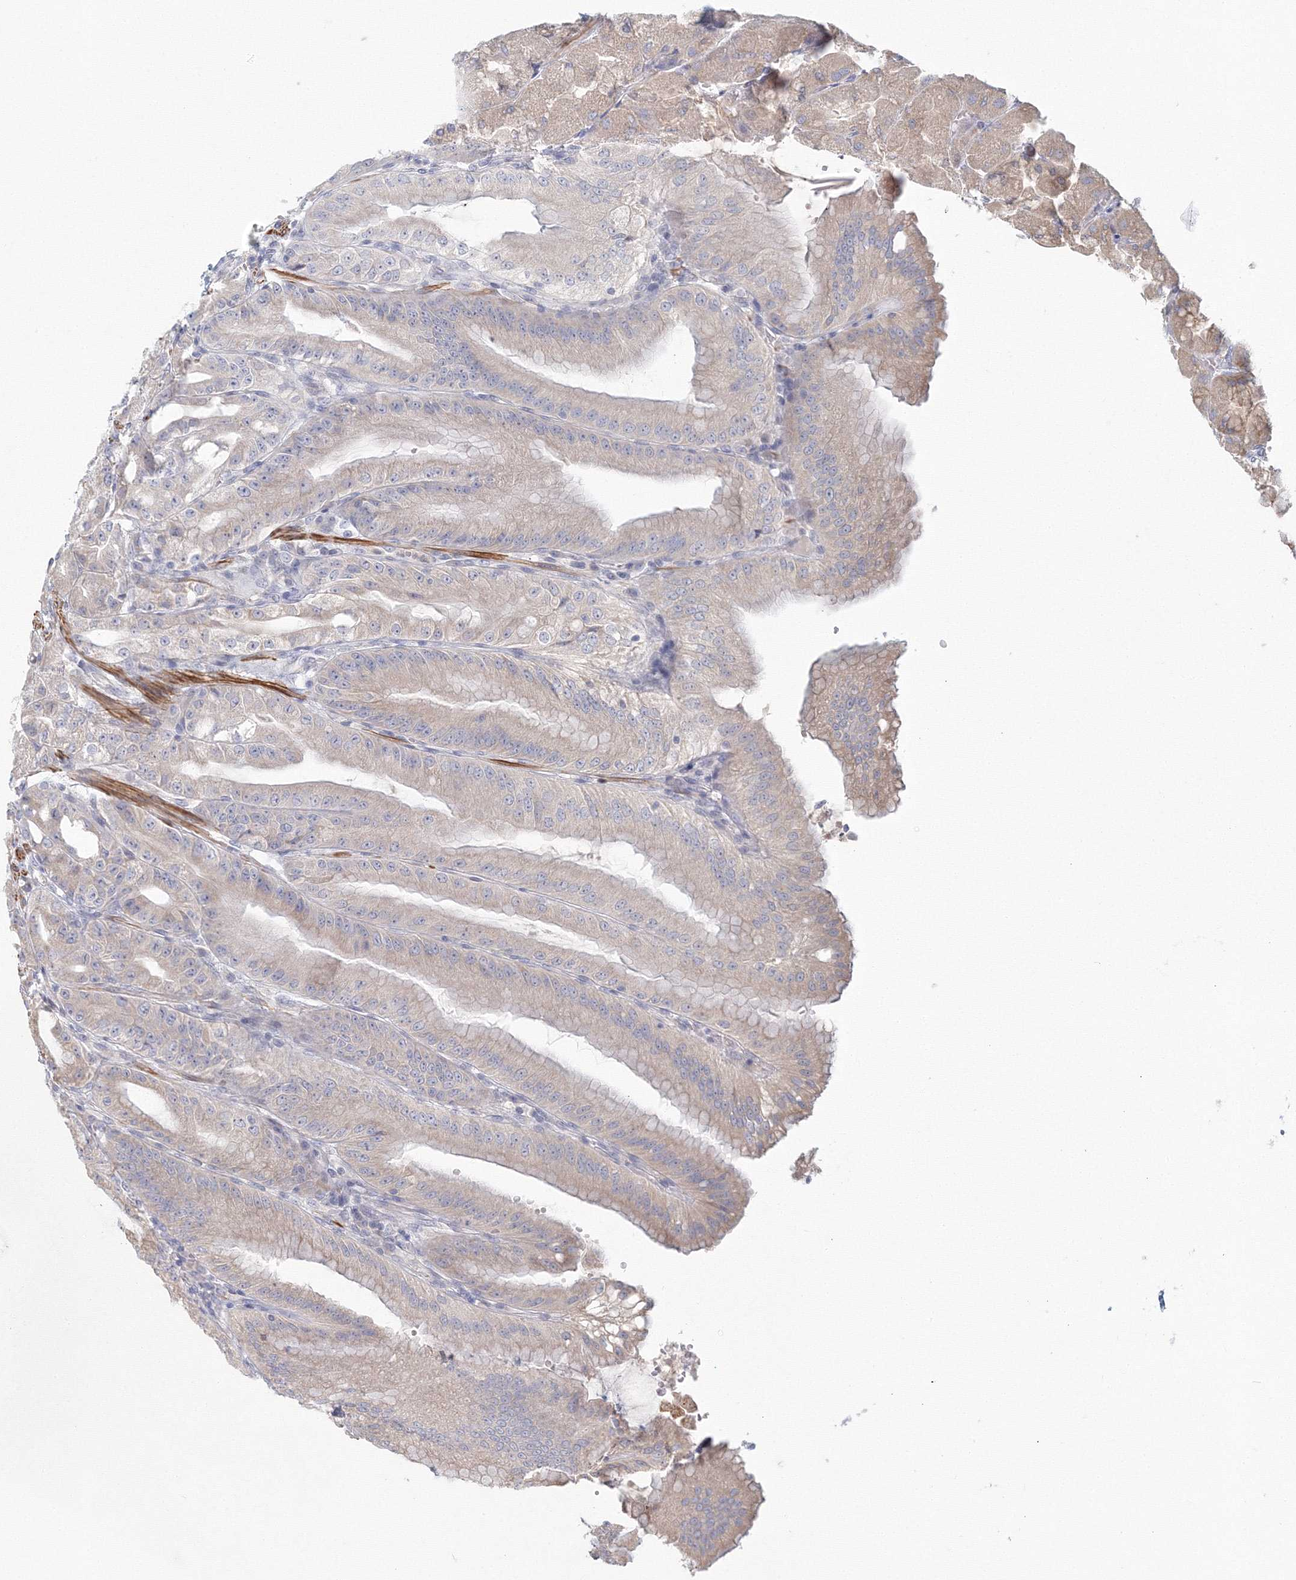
{"staining": {"intensity": "weak", "quantity": "<25%", "location": "cytoplasmic/membranous"}, "tissue": "stomach", "cell_type": "Glandular cells", "image_type": "normal", "snomed": [{"axis": "morphology", "description": "Normal tissue, NOS"}, {"axis": "topography", "description": "Stomach, upper"}, {"axis": "topography", "description": "Stomach, lower"}], "caption": "Glandular cells show no significant positivity in unremarkable stomach. (Stains: DAB IHC with hematoxylin counter stain, Microscopy: brightfield microscopy at high magnification).", "gene": "TACC2", "patient": {"sex": "male", "age": 71}}